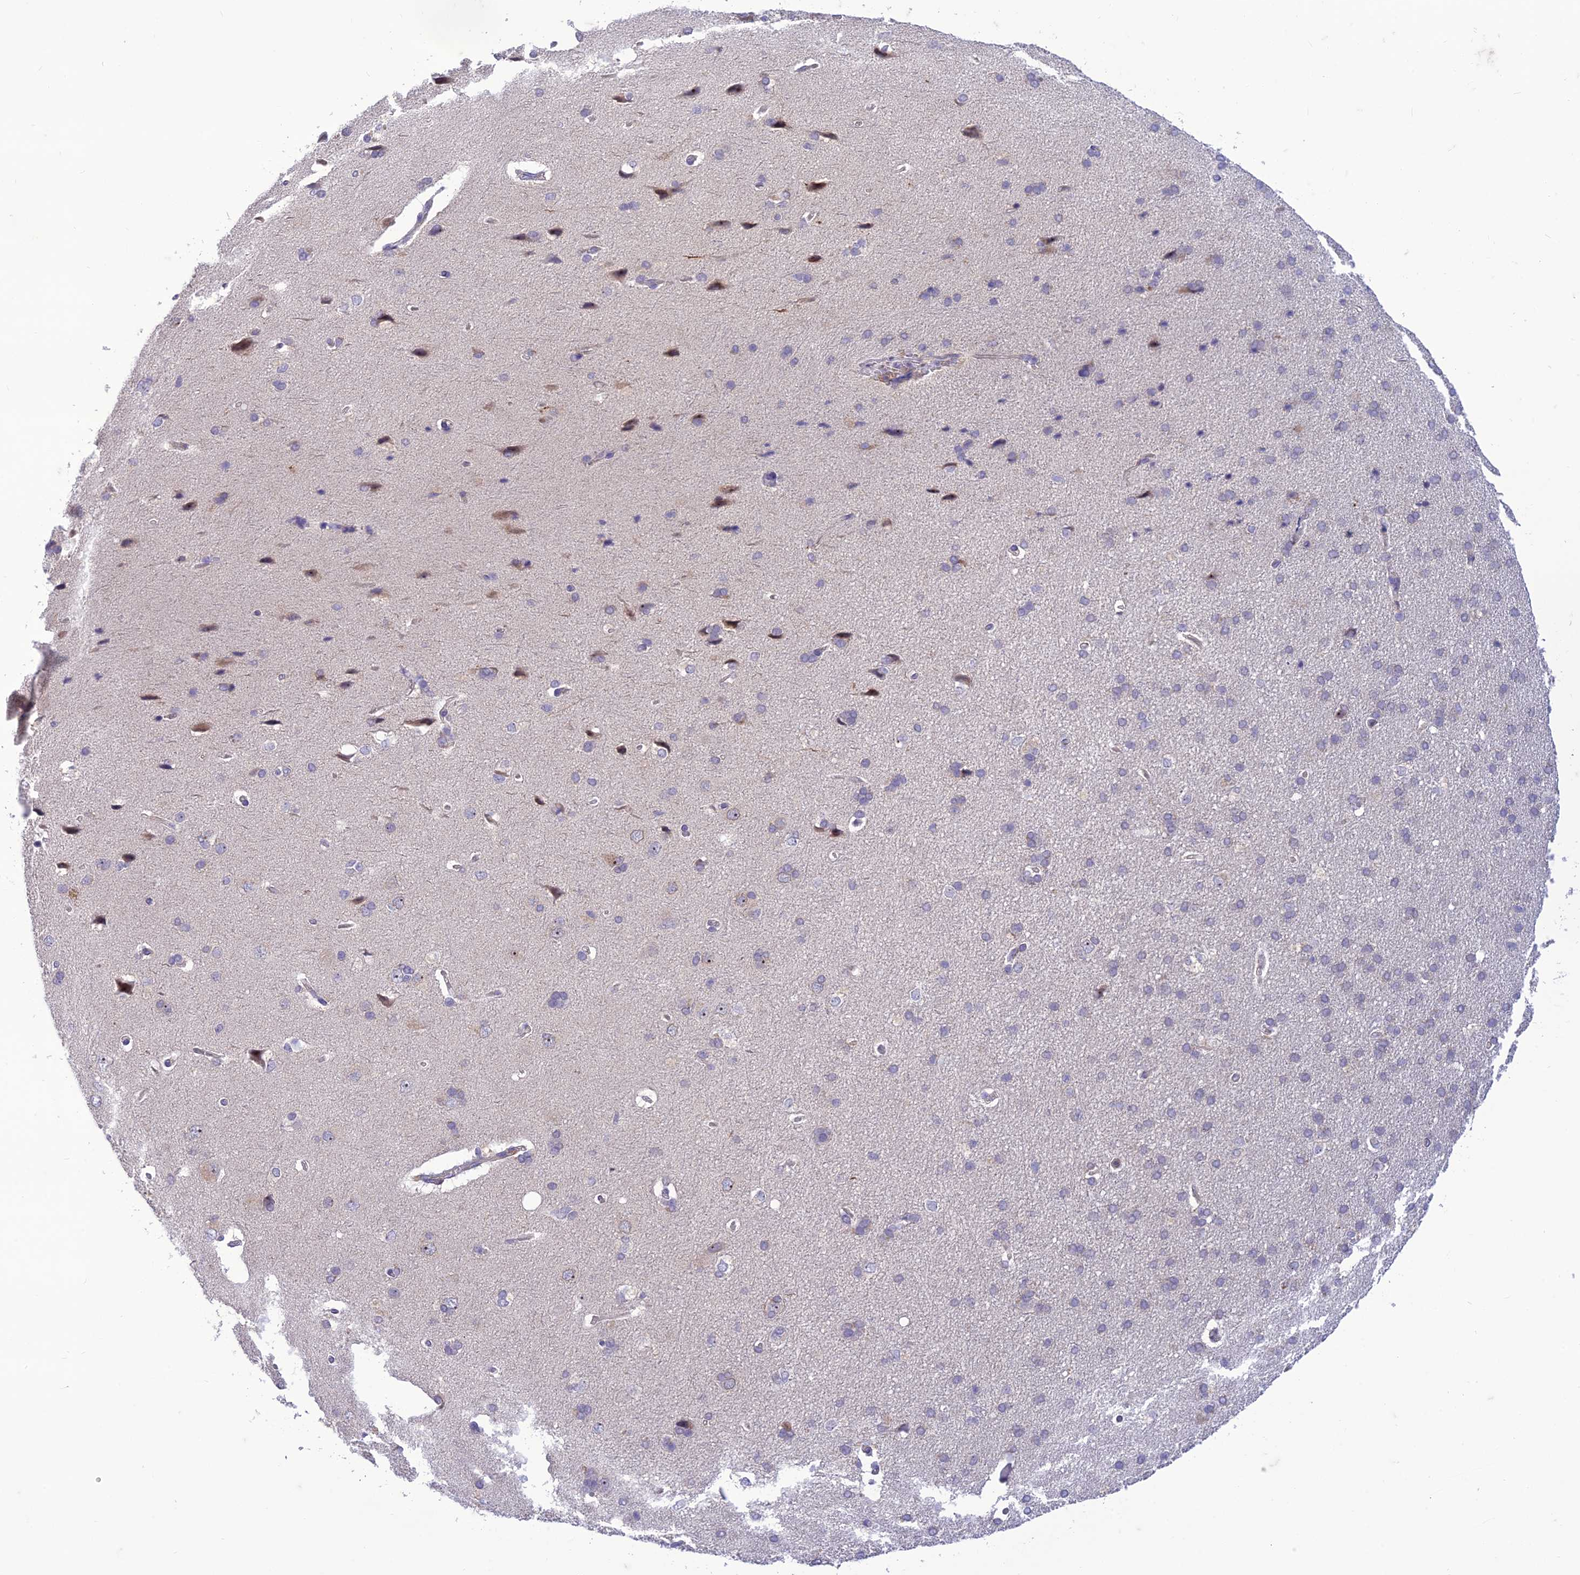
{"staining": {"intensity": "negative", "quantity": "none", "location": "none"}, "tissue": "cerebral cortex", "cell_type": "Endothelial cells", "image_type": "normal", "snomed": [{"axis": "morphology", "description": "Normal tissue, NOS"}, {"axis": "topography", "description": "Cerebral cortex"}], "caption": "Immunohistochemistry (IHC) micrograph of benign cerebral cortex: cerebral cortex stained with DAB displays no significant protein staining in endothelial cells.", "gene": "ITGAE", "patient": {"sex": "male", "age": 62}}